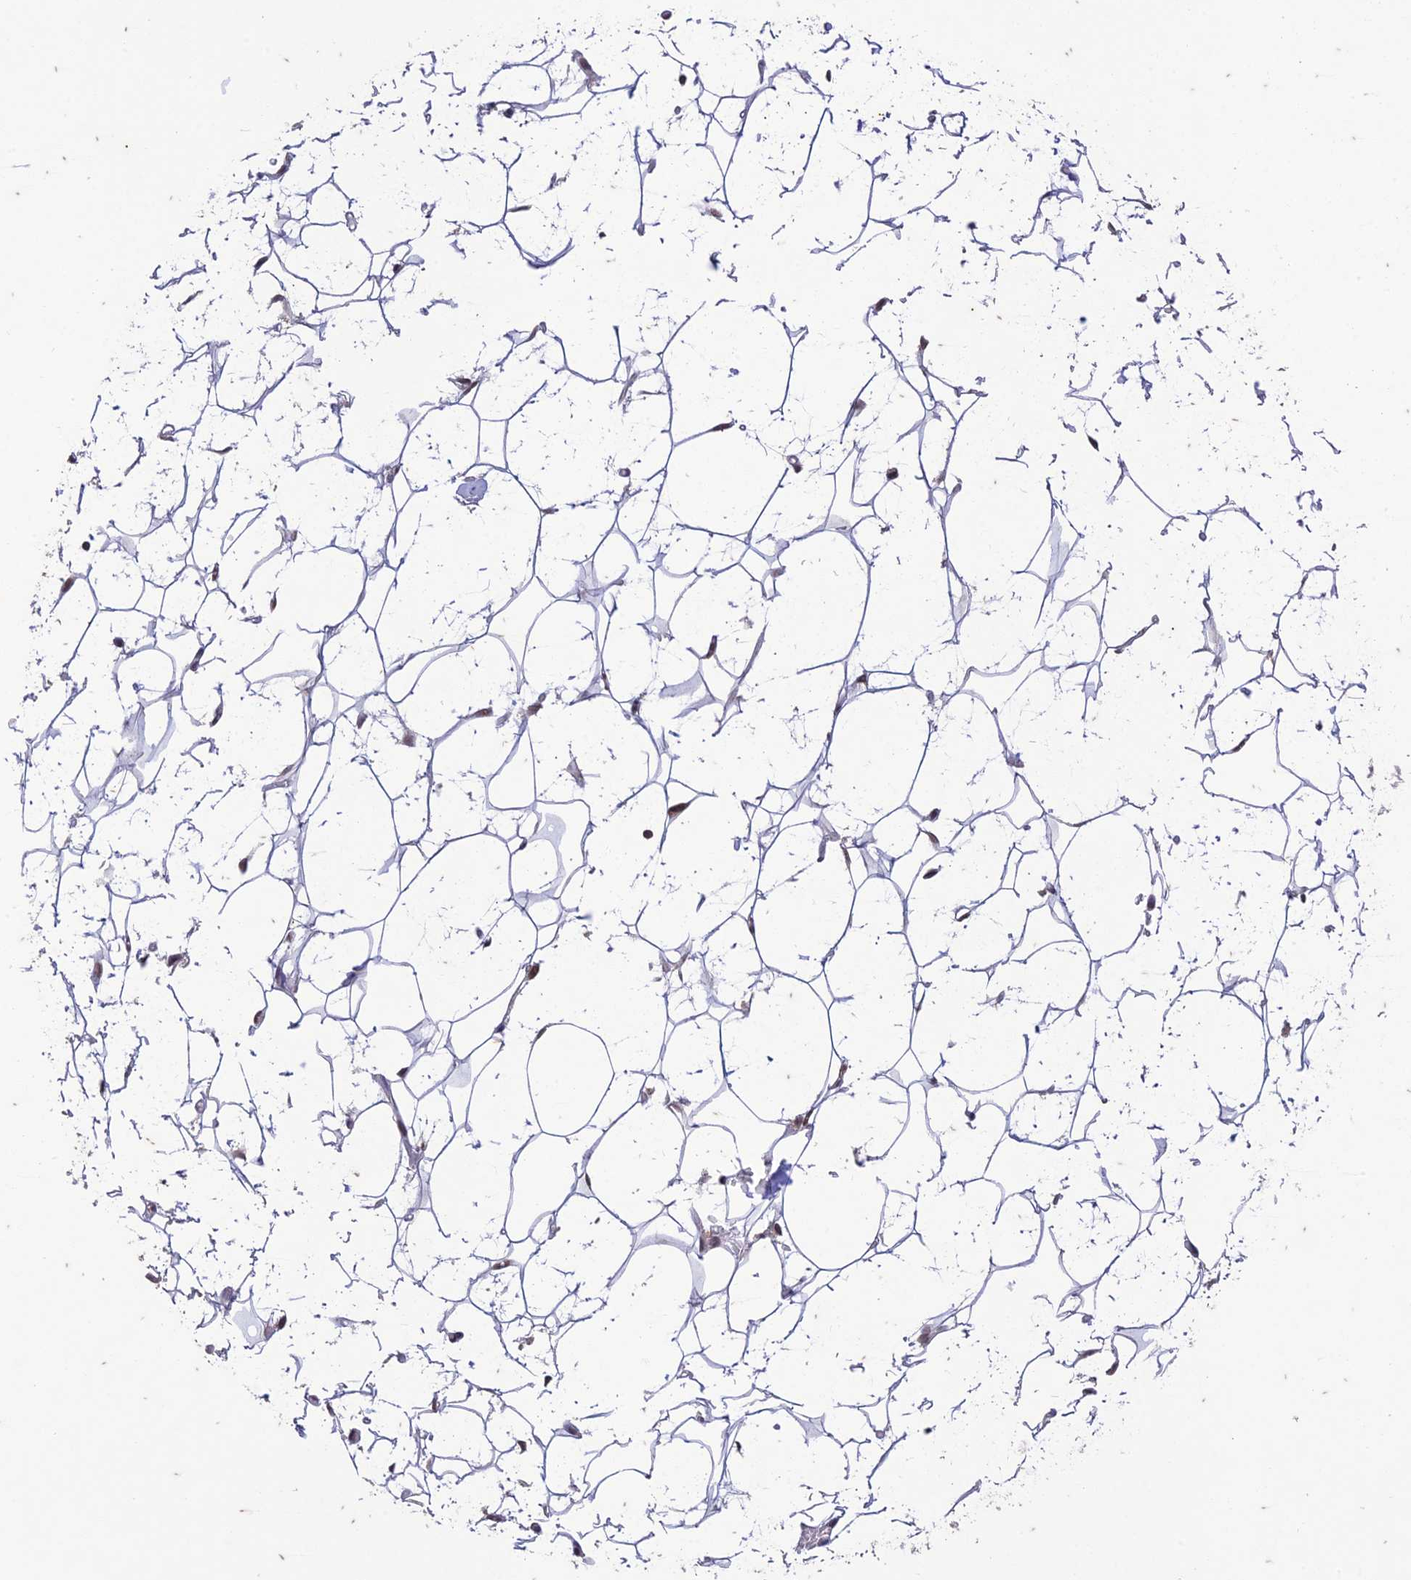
{"staining": {"intensity": "negative", "quantity": "none", "location": "none"}, "tissue": "adipose tissue", "cell_type": "Adipocytes", "image_type": "normal", "snomed": [{"axis": "morphology", "description": "Normal tissue, NOS"}, {"axis": "topography", "description": "Breast"}], "caption": "Immunohistochemistry image of normal adipose tissue: adipose tissue stained with DAB (3,3'-diaminobenzidine) reveals no significant protein expression in adipocytes.", "gene": "POP4", "patient": {"sex": "female", "age": 26}}